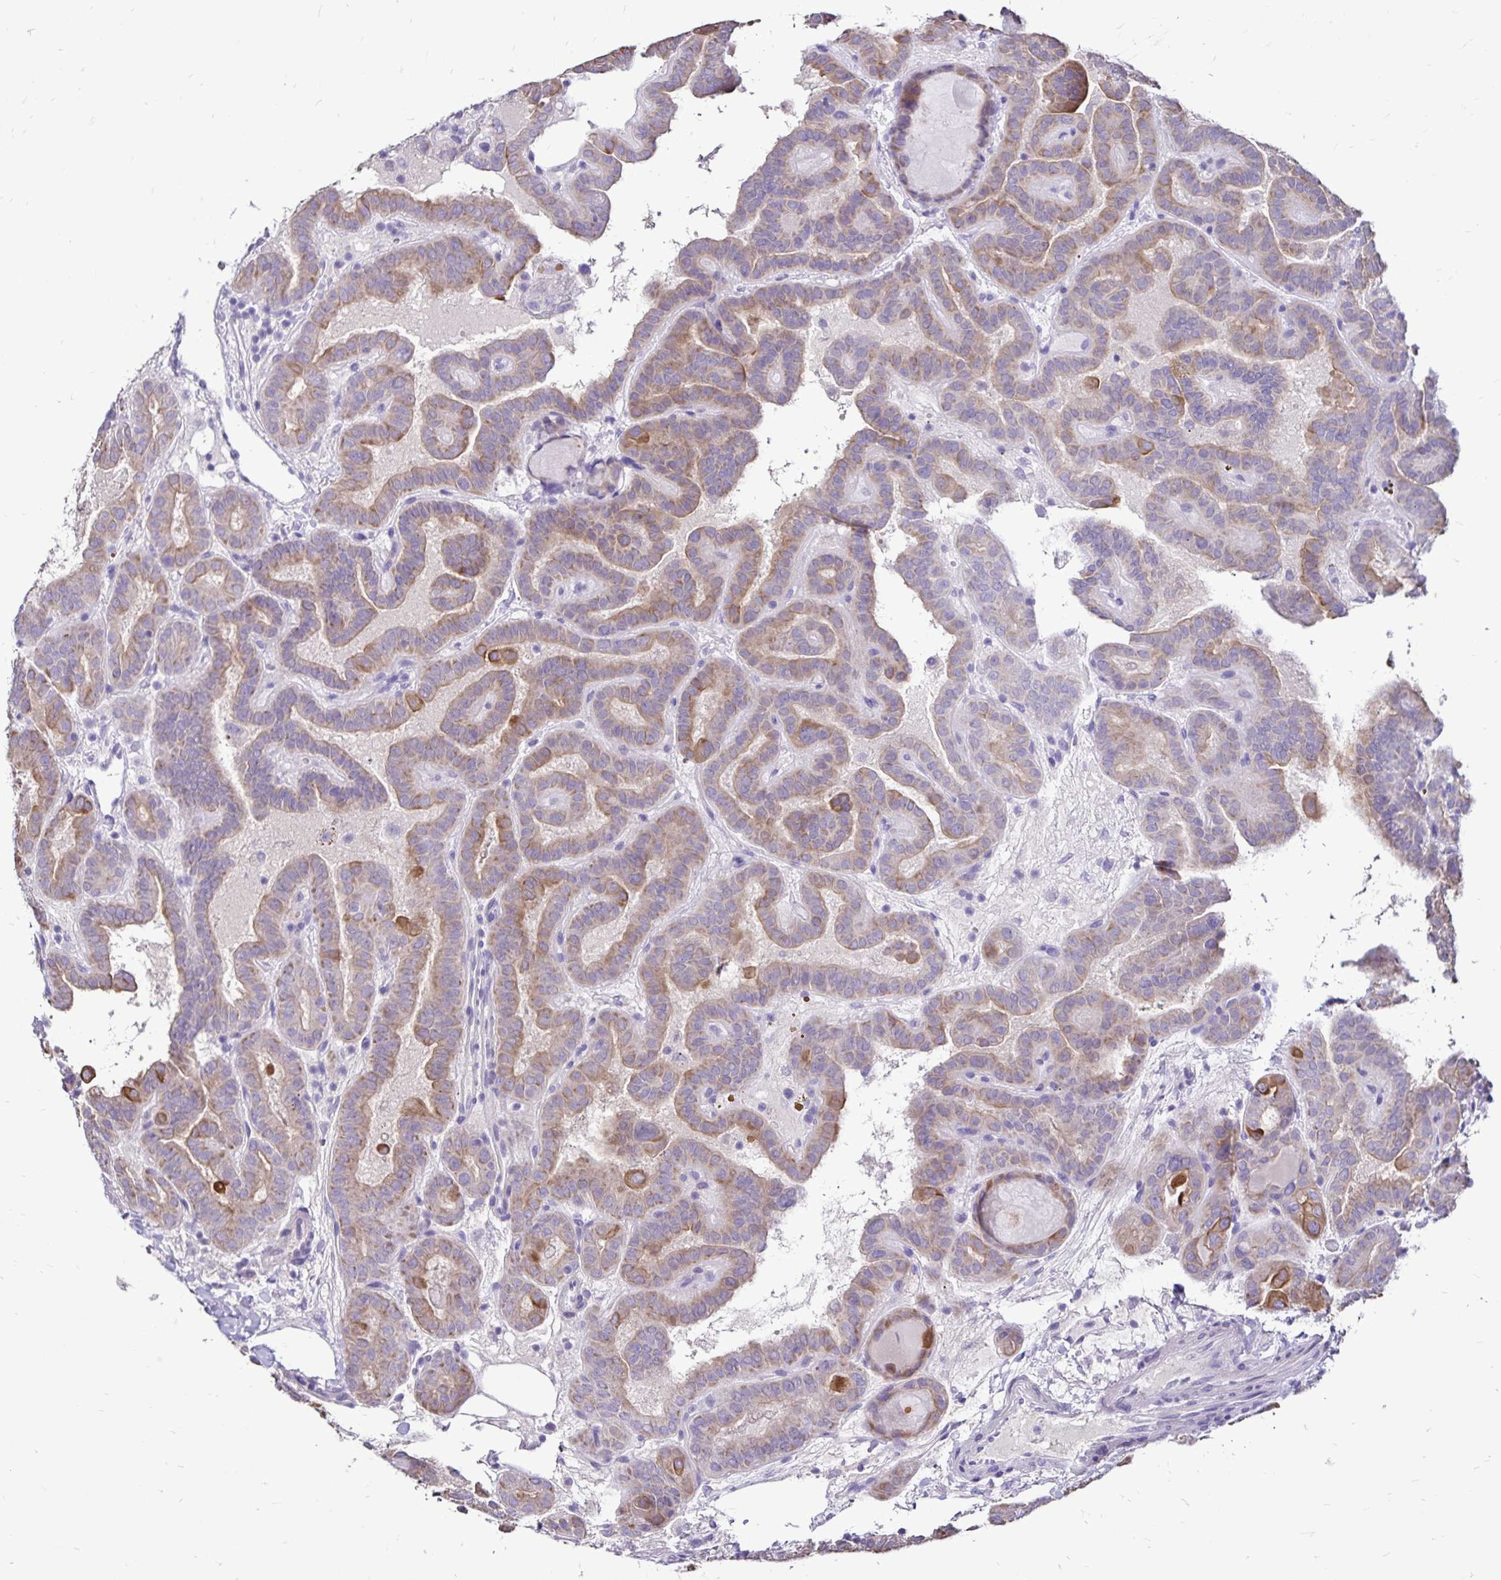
{"staining": {"intensity": "moderate", "quantity": "25%-75%", "location": "cytoplasmic/membranous"}, "tissue": "thyroid cancer", "cell_type": "Tumor cells", "image_type": "cancer", "snomed": [{"axis": "morphology", "description": "Papillary adenocarcinoma, NOS"}, {"axis": "topography", "description": "Thyroid gland"}], "caption": "Immunohistochemistry (IHC) (DAB) staining of human thyroid papillary adenocarcinoma displays moderate cytoplasmic/membranous protein staining in approximately 25%-75% of tumor cells.", "gene": "EVPL", "patient": {"sex": "female", "age": 46}}